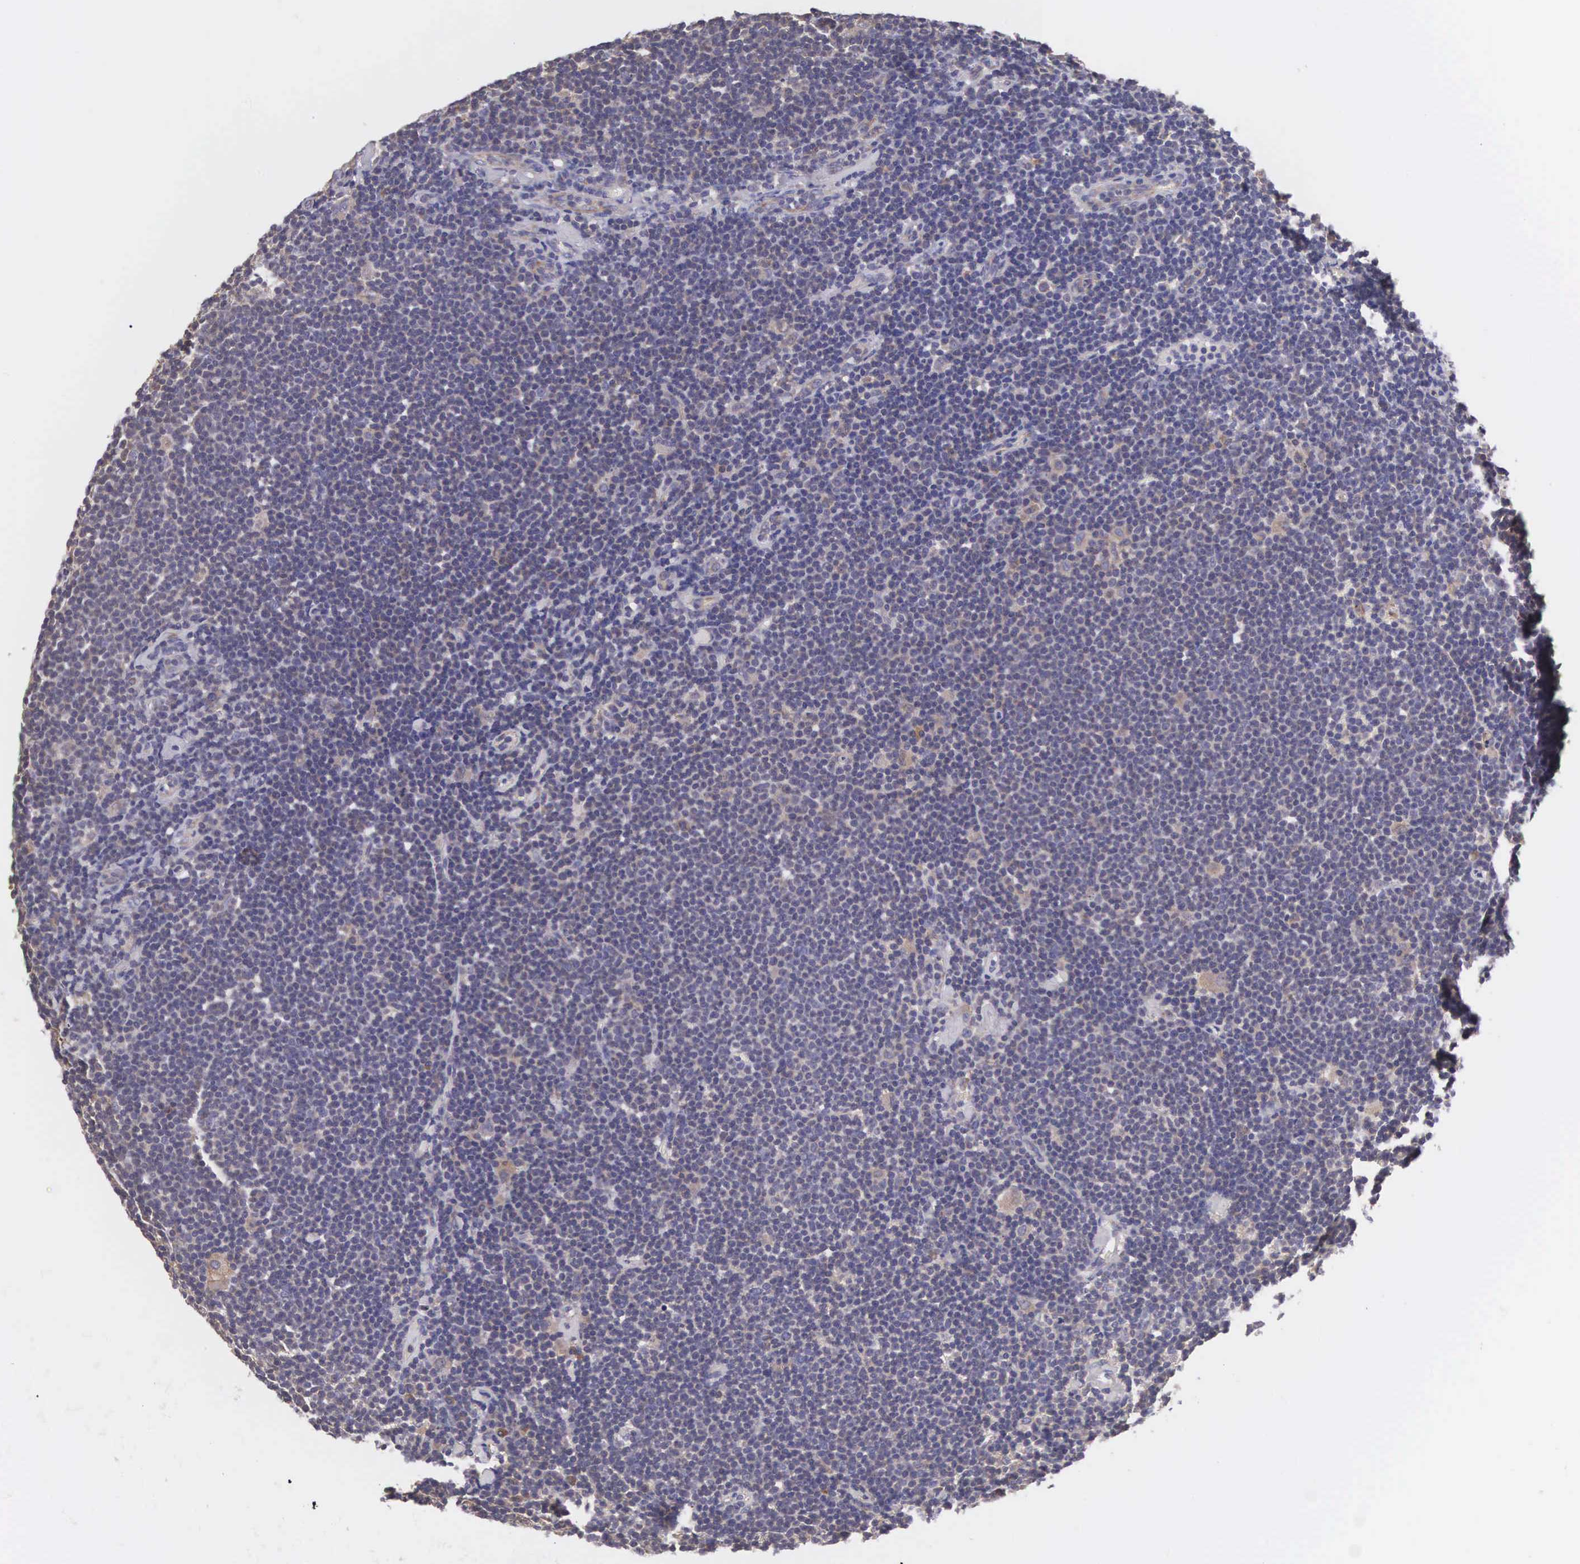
{"staining": {"intensity": "negative", "quantity": "none", "location": "none"}, "tissue": "lymphoma", "cell_type": "Tumor cells", "image_type": "cancer", "snomed": [{"axis": "morphology", "description": "Malignant lymphoma, non-Hodgkin's type, Low grade"}, {"axis": "topography", "description": "Lymph node"}], "caption": "A high-resolution image shows immunohistochemistry (IHC) staining of lymphoma, which displays no significant expression in tumor cells. (IHC, brightfield microscopy, high magnification).", "gene": "OSBPL3", "patient": {"sex": "male", "age": 65}}